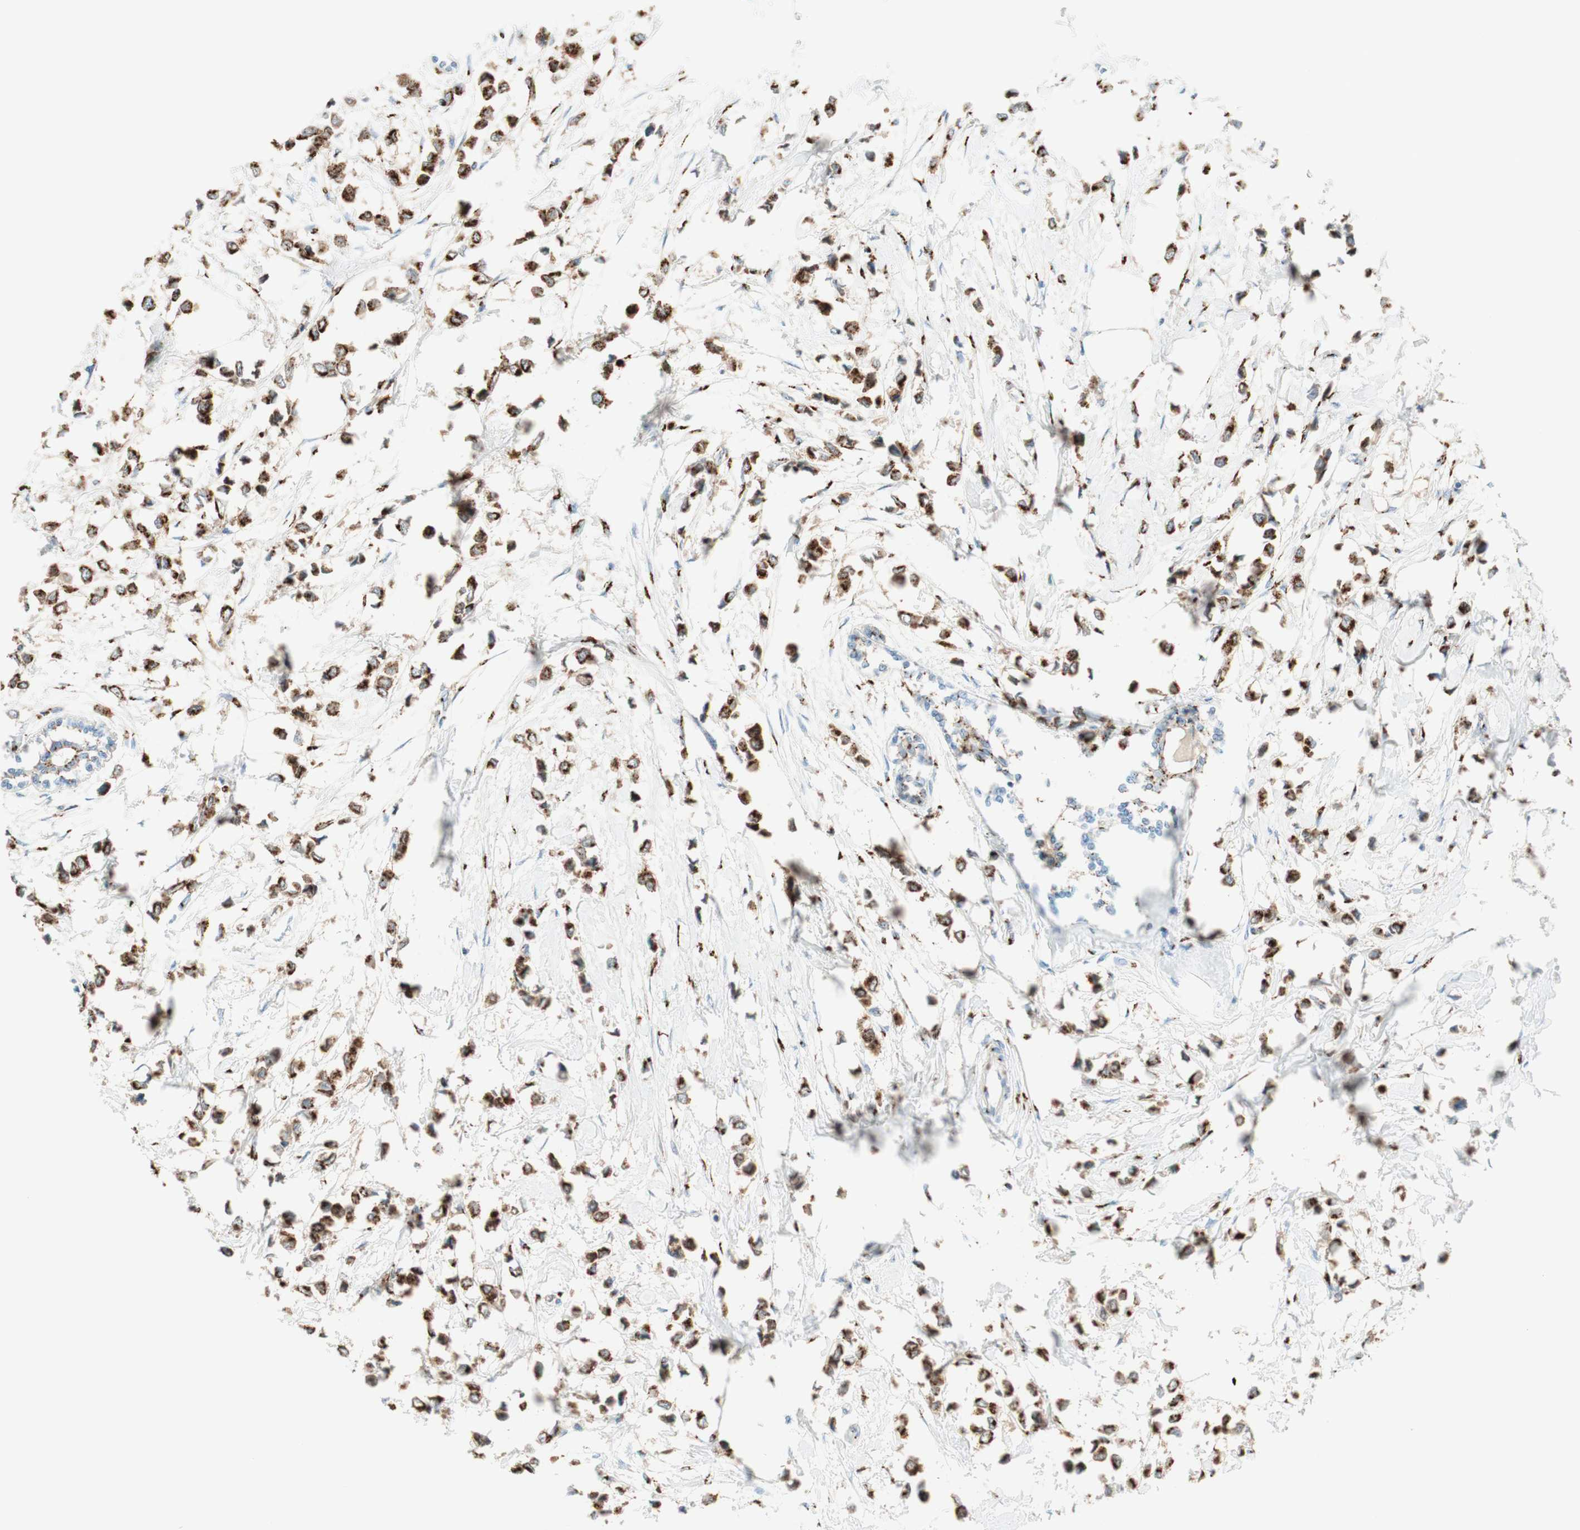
{"staining": {"intensity": "strong", "quantity": ">75%", "location": "cytoplasmic/membranous"}, "tissue": "breast cancer", "cell_type": "Tumor cells", "image_type": "cancer", "snomed": [{"axis": "morphology", "description": "Lobular carcinoma"}, {"axis": "topography", "description": "Breast"}], "caption": "High-magnification brightfield microscopy of breast cancer stained with DAB (3,3'-diaminobenzidine) (brown) and counterstained with hematoxylin (blue). tumor cells exhibit strong cytoplasmic/membranous expression is seen in about>75% of cells. The staining is performed using DAB (3,3'-diaminobenzidine) brown chromogen to label protein expression. The nuclei are counter-stained blue using hematoxylin.", "gene": "GOLGB1", "patient": {"sex": "female", "age": 51}}